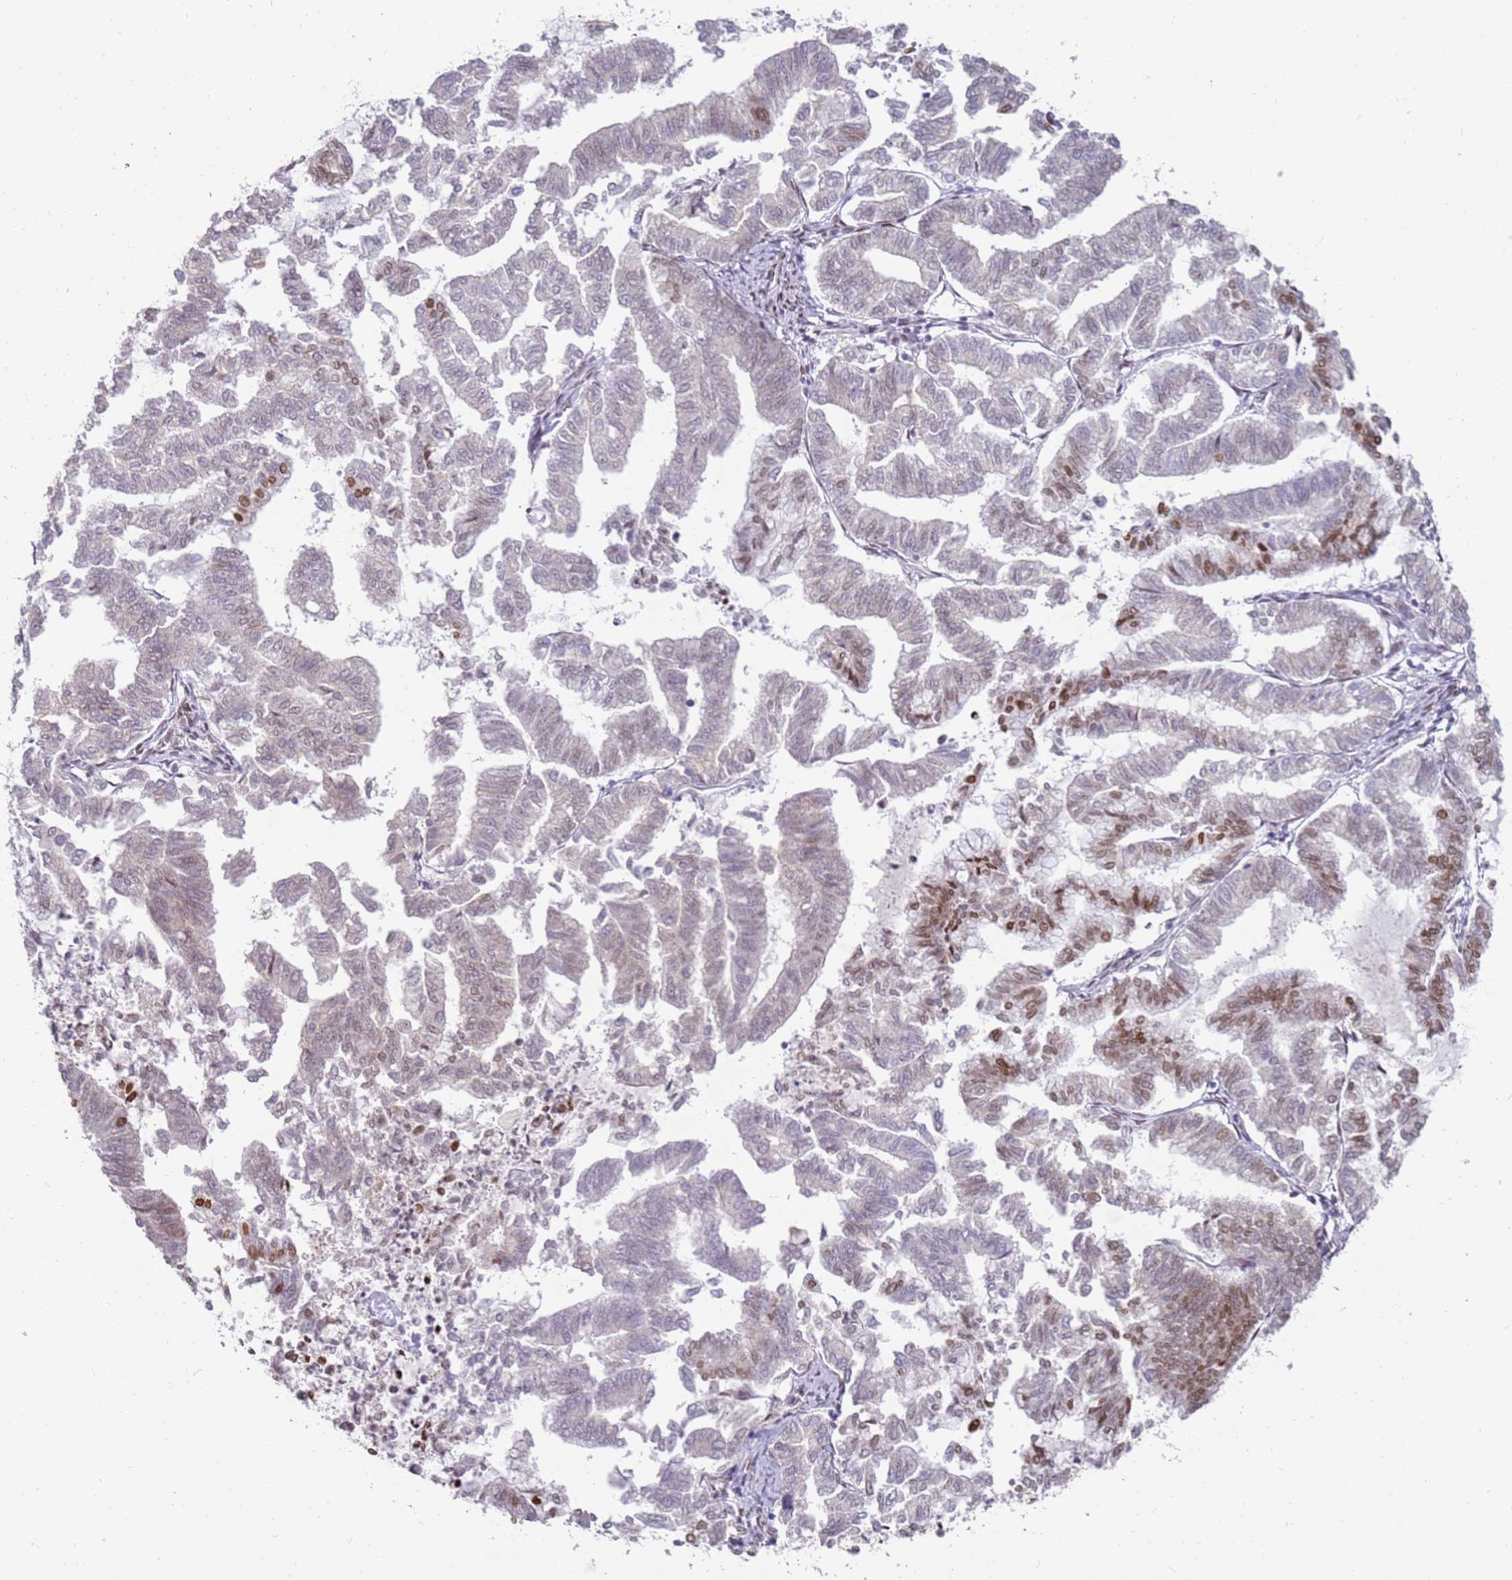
{"staining": {"intensity": "moderate", "quantity": "<25%", "location": "nuclear"}, "tissue": "endometrial cancer", "cell_type": "Tumor cells", "image_type": "cancer", "snomed": [{"axis": "morphology", "description": "Adenocarcinoma, NOS"}, {"axis": "topography", "description": "Endometrium"}], "caption": "A high-resolution image shows immunohistochemistry (IHC) staining of endometrial cancer (adenocarcinoma), which shows moderate nuclear positivity in about <25% of tumor cells.", "gene": "PHC2", "patient": {"sex": "female", "age": 79}}